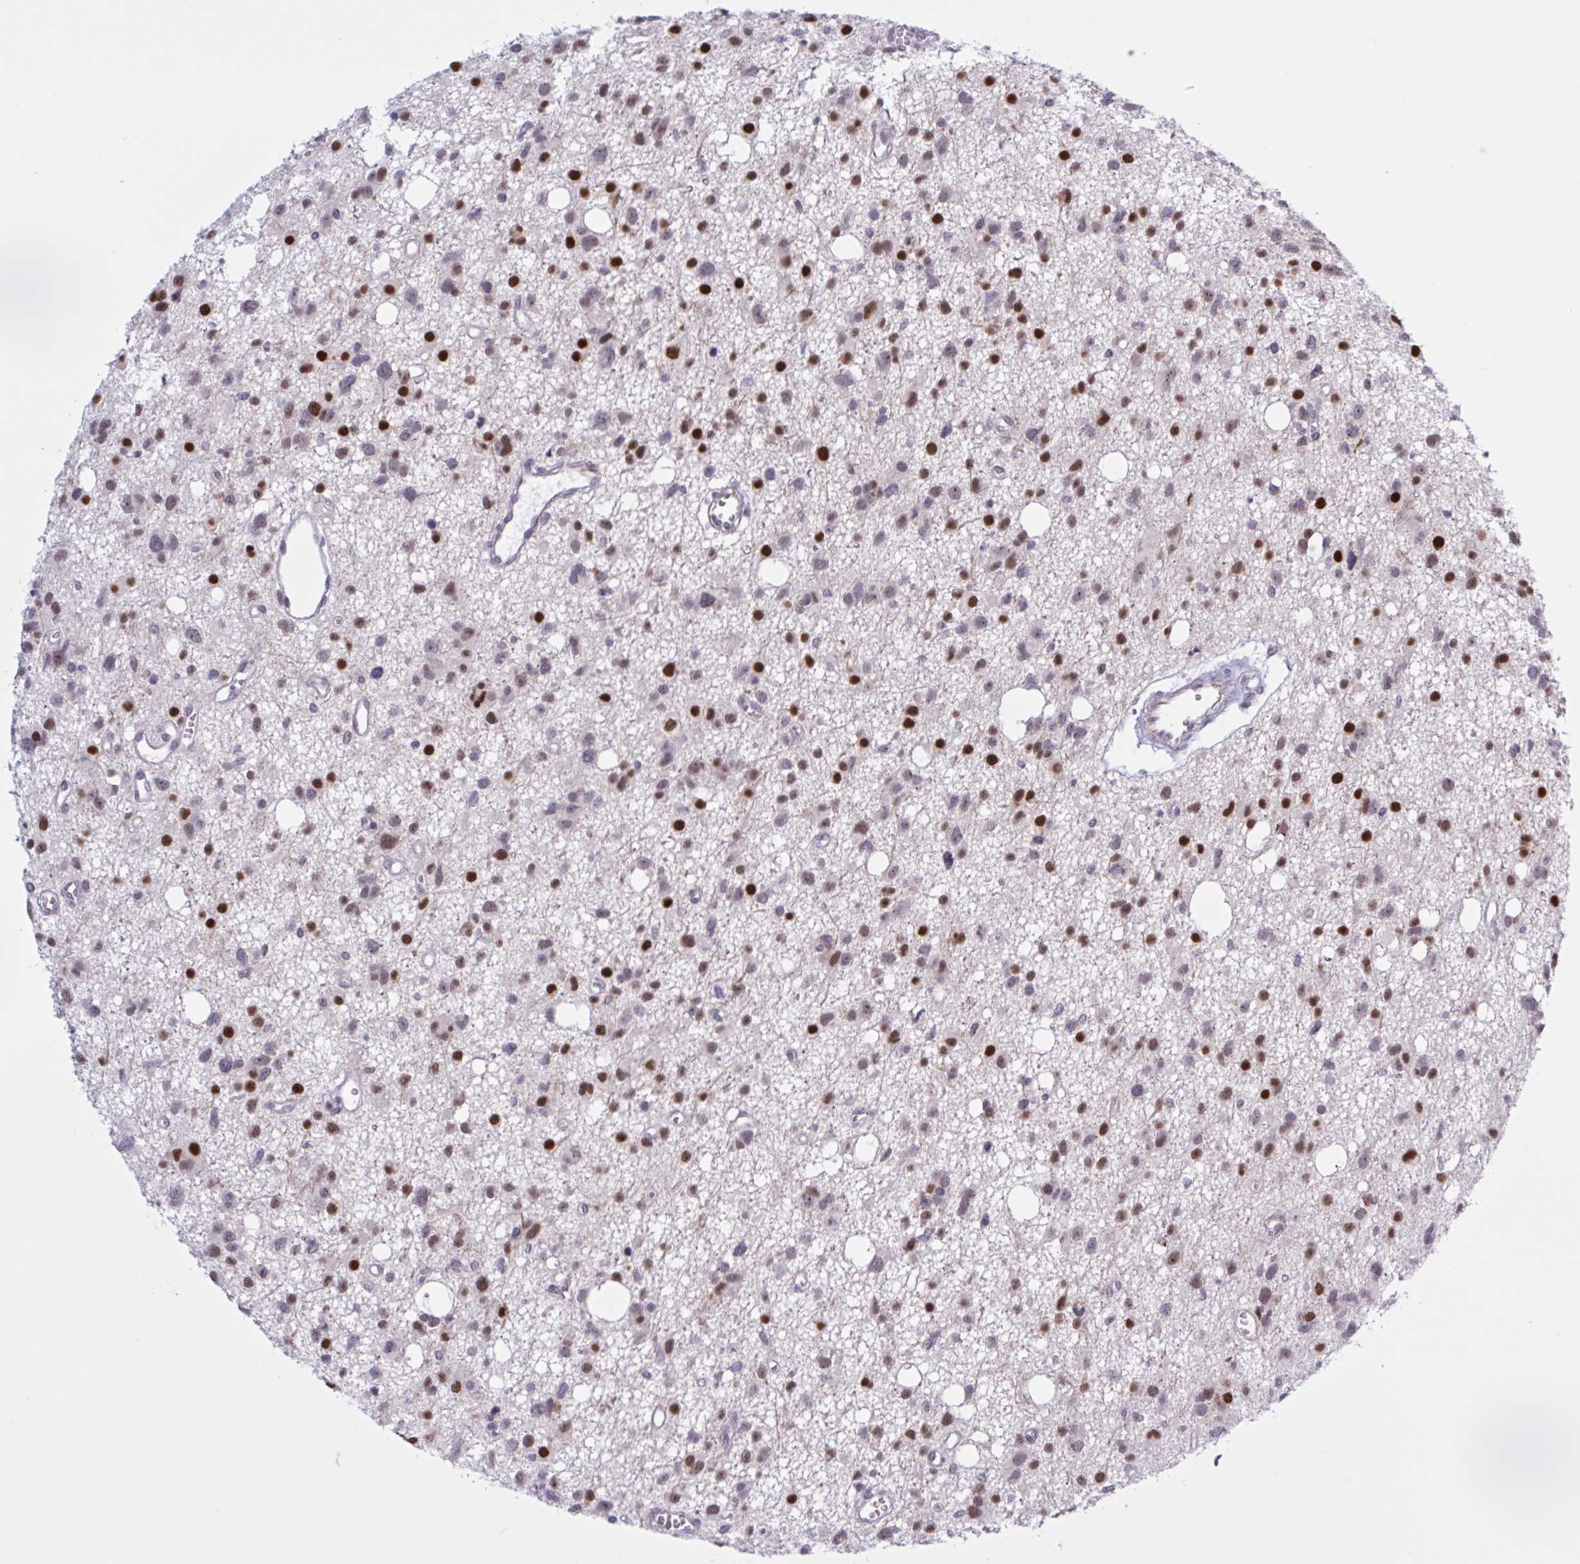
{"staining": {"intensity": "strong", "quantity": "25%-75%", "location": "nuclear"}, "tissue": "glioma", "cell_type": "Tumor cells", "image_type": "cancer", "snomed": [{"axis": "morphology", "description": "Glioma, malignant, High grade"}, {"axis": "topography", "description": "Brain"}], "caption": "This is an image of IHC staining of glioma, which shows strong staining in the nuclear of tumor cells.", "gene": "PRMT6", "patient": {"sex": "male", "age": 23}}